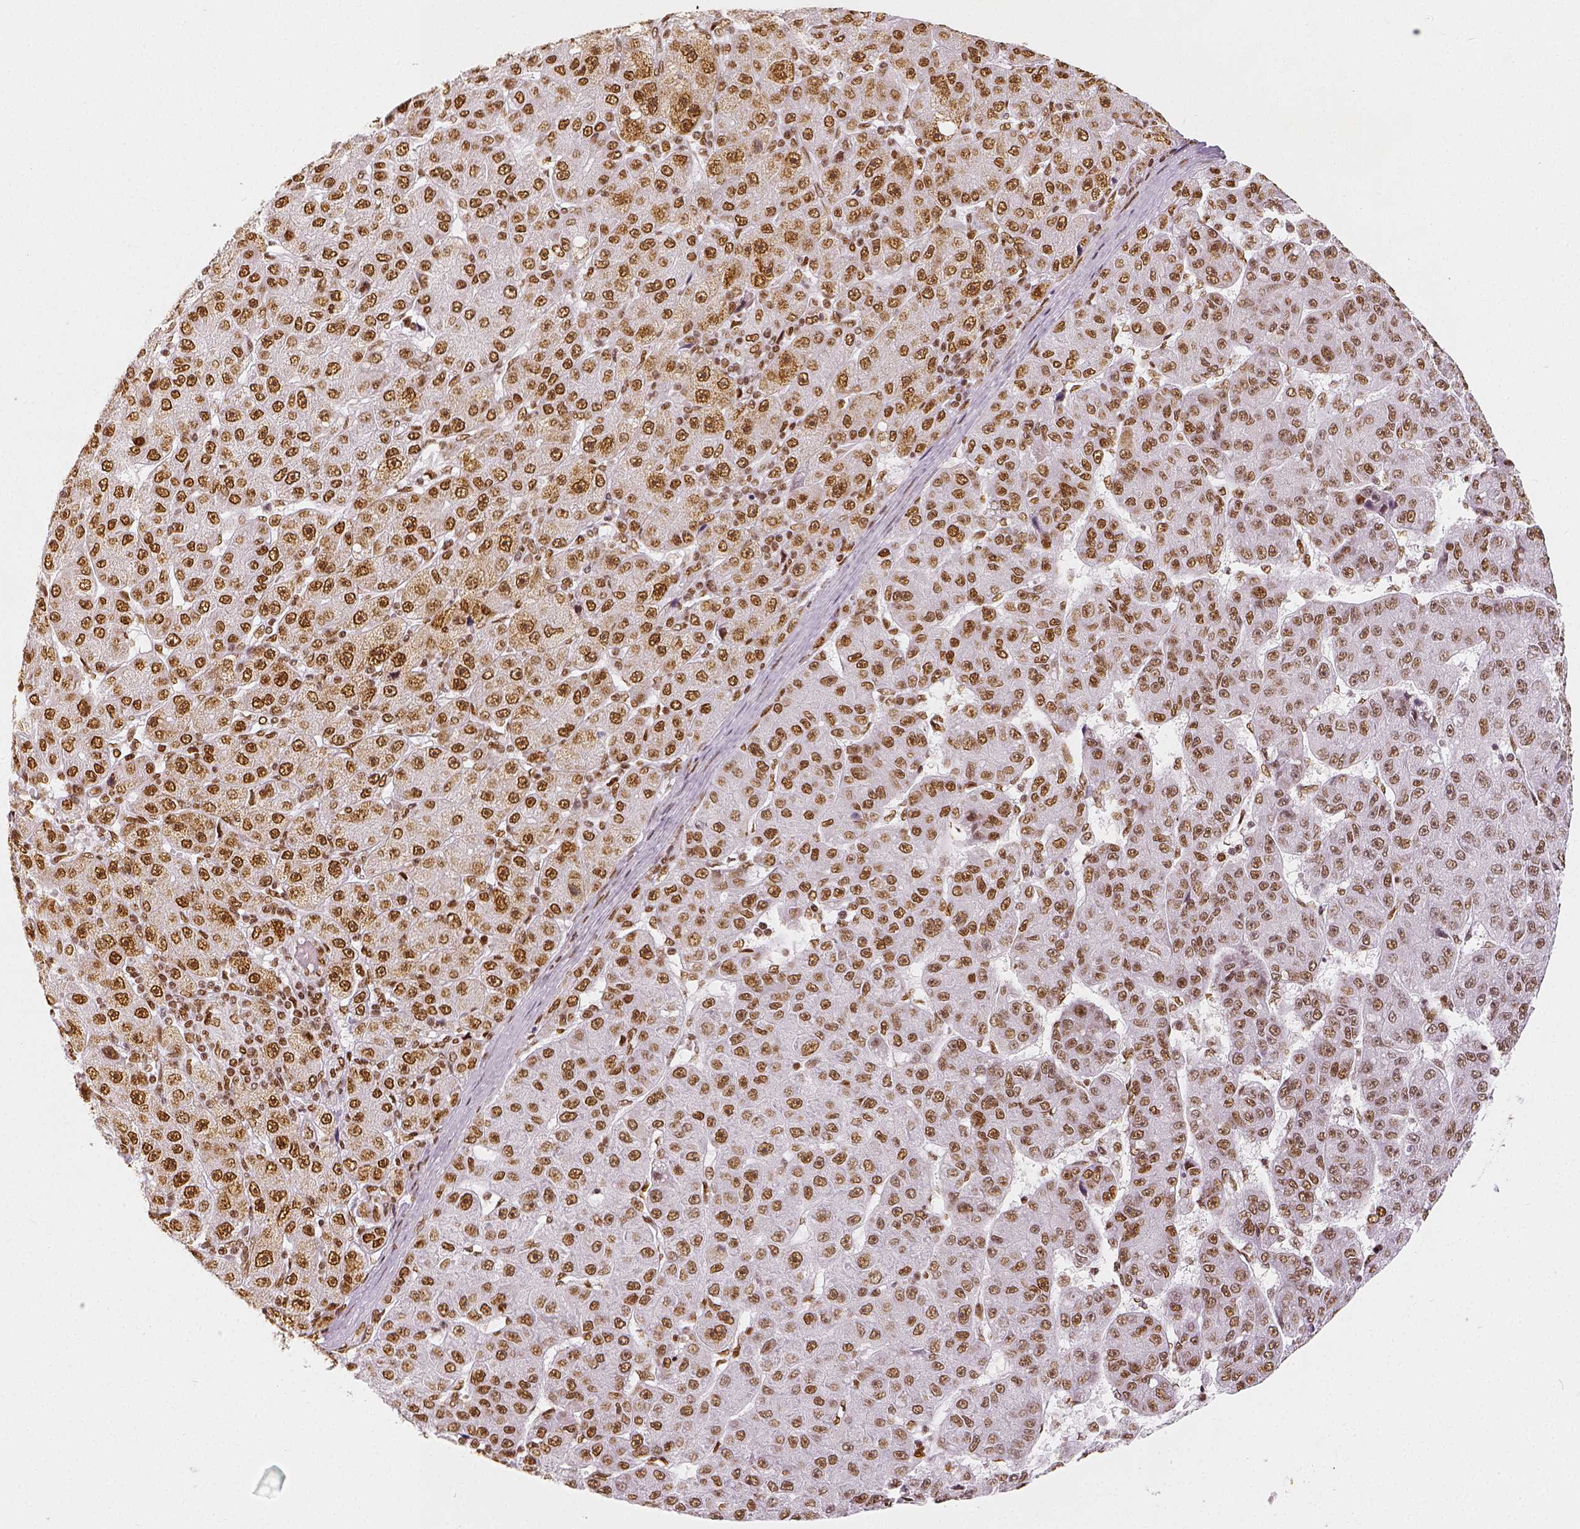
{"staining": {"intensity": "moderate", "quantity": ">75%", "location": "nuclear"}, "tissue": "liver cancer", "cell_type": "Tumor cells", "image_type": "cancer", "snomed": [{"axis": "morphology", "description": "Carcinoma, Hepatocellular, NOS"}, {"axis": "topography", "description": "Liver"}], "caption": "Tumor cells display medium levels of moderate nuclear staining in approximately >75% of cells in liver cancer (hepatocellular carcinoma).", "gene": "KDM5B", "patient": {"sex": "male", "age": 67}}